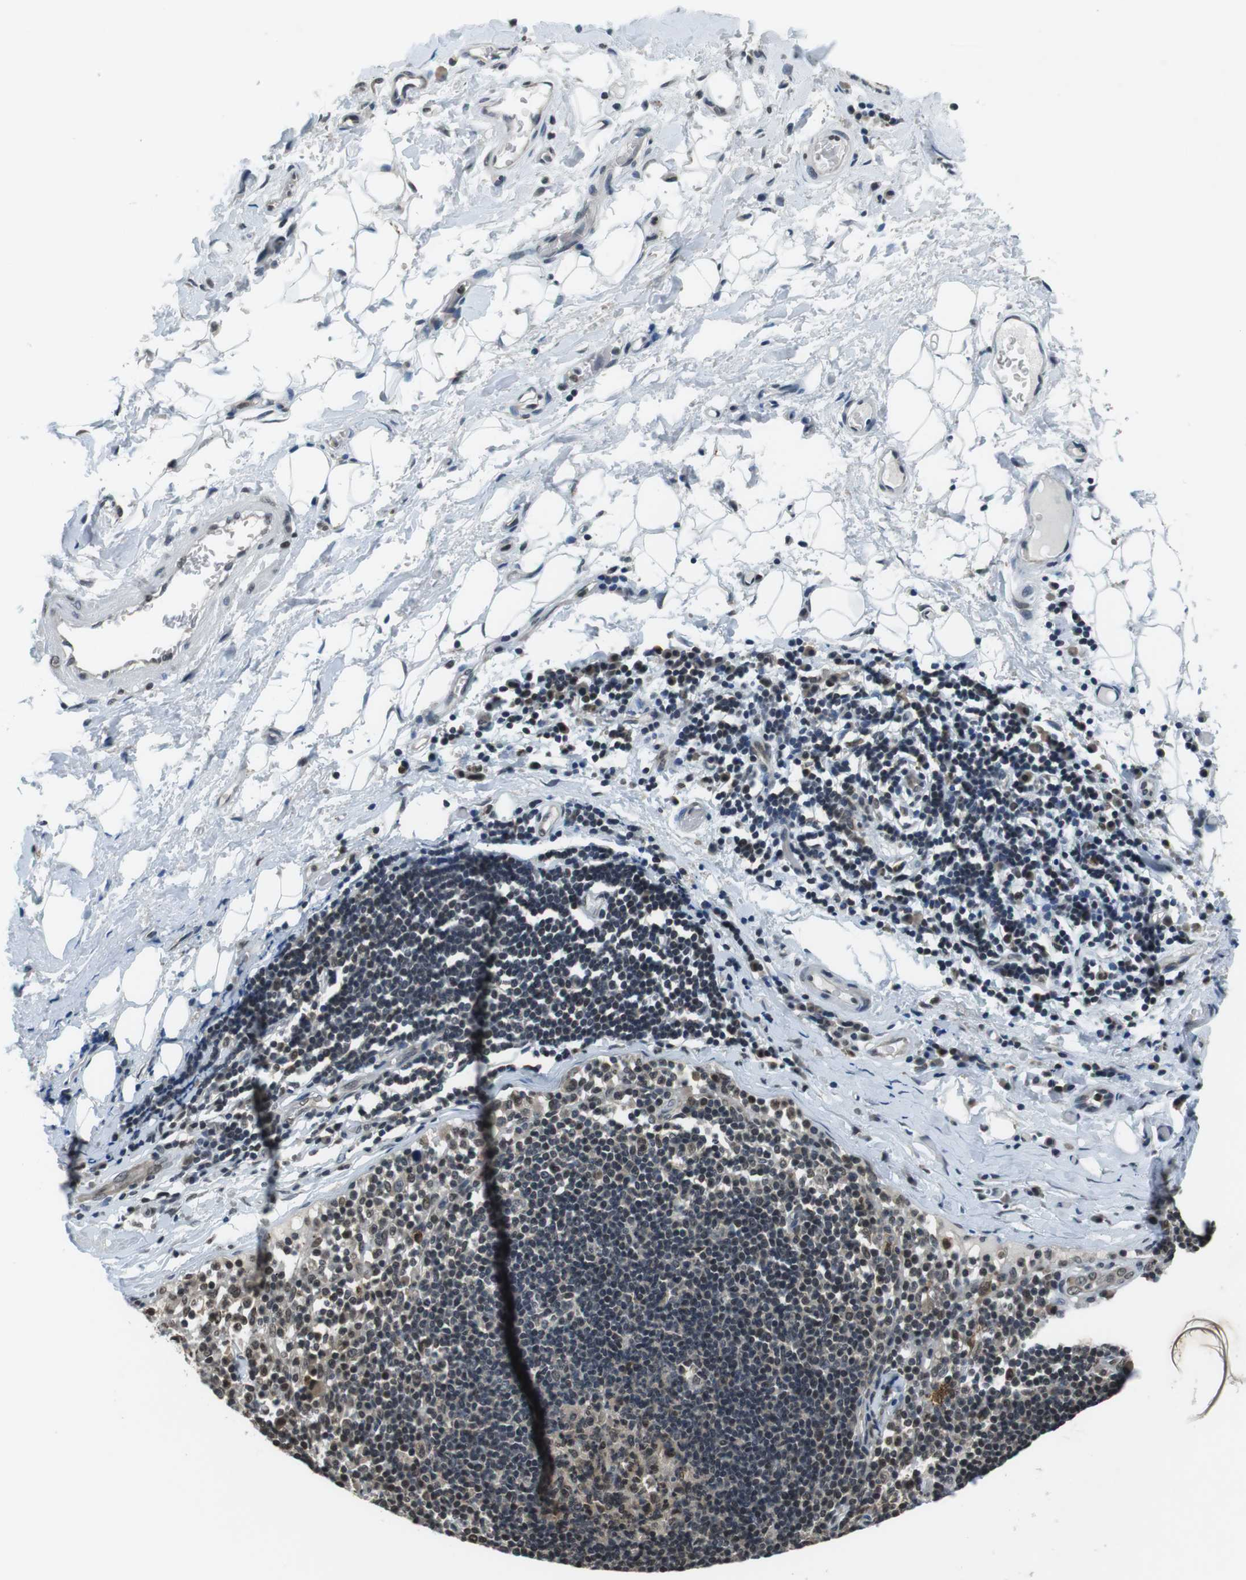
{"staining": {"intensity": "weak", "quantity": "25%-75%", "location": "nuclear"}, "tissue": "adipose tissue", "cell_type": "Adipocytes", "image_type": "normal", "snomed": [{"axis": "morphology", "description": "Normal tissue, NOS"}, {"axis": "morphology", "description": "Adenocarcinoma, NOS"}, {"axis": "topography", "description": "Esophagus"}], "caption": "IHC micrograph of normal adipose tissue stained for a protein (brown), which demonstrates low levels of weak nuclear expression in approximately 25%-75% of adipocytes.", "gene": "NEK4", "patient": {"sex": "male", "age": 62}}